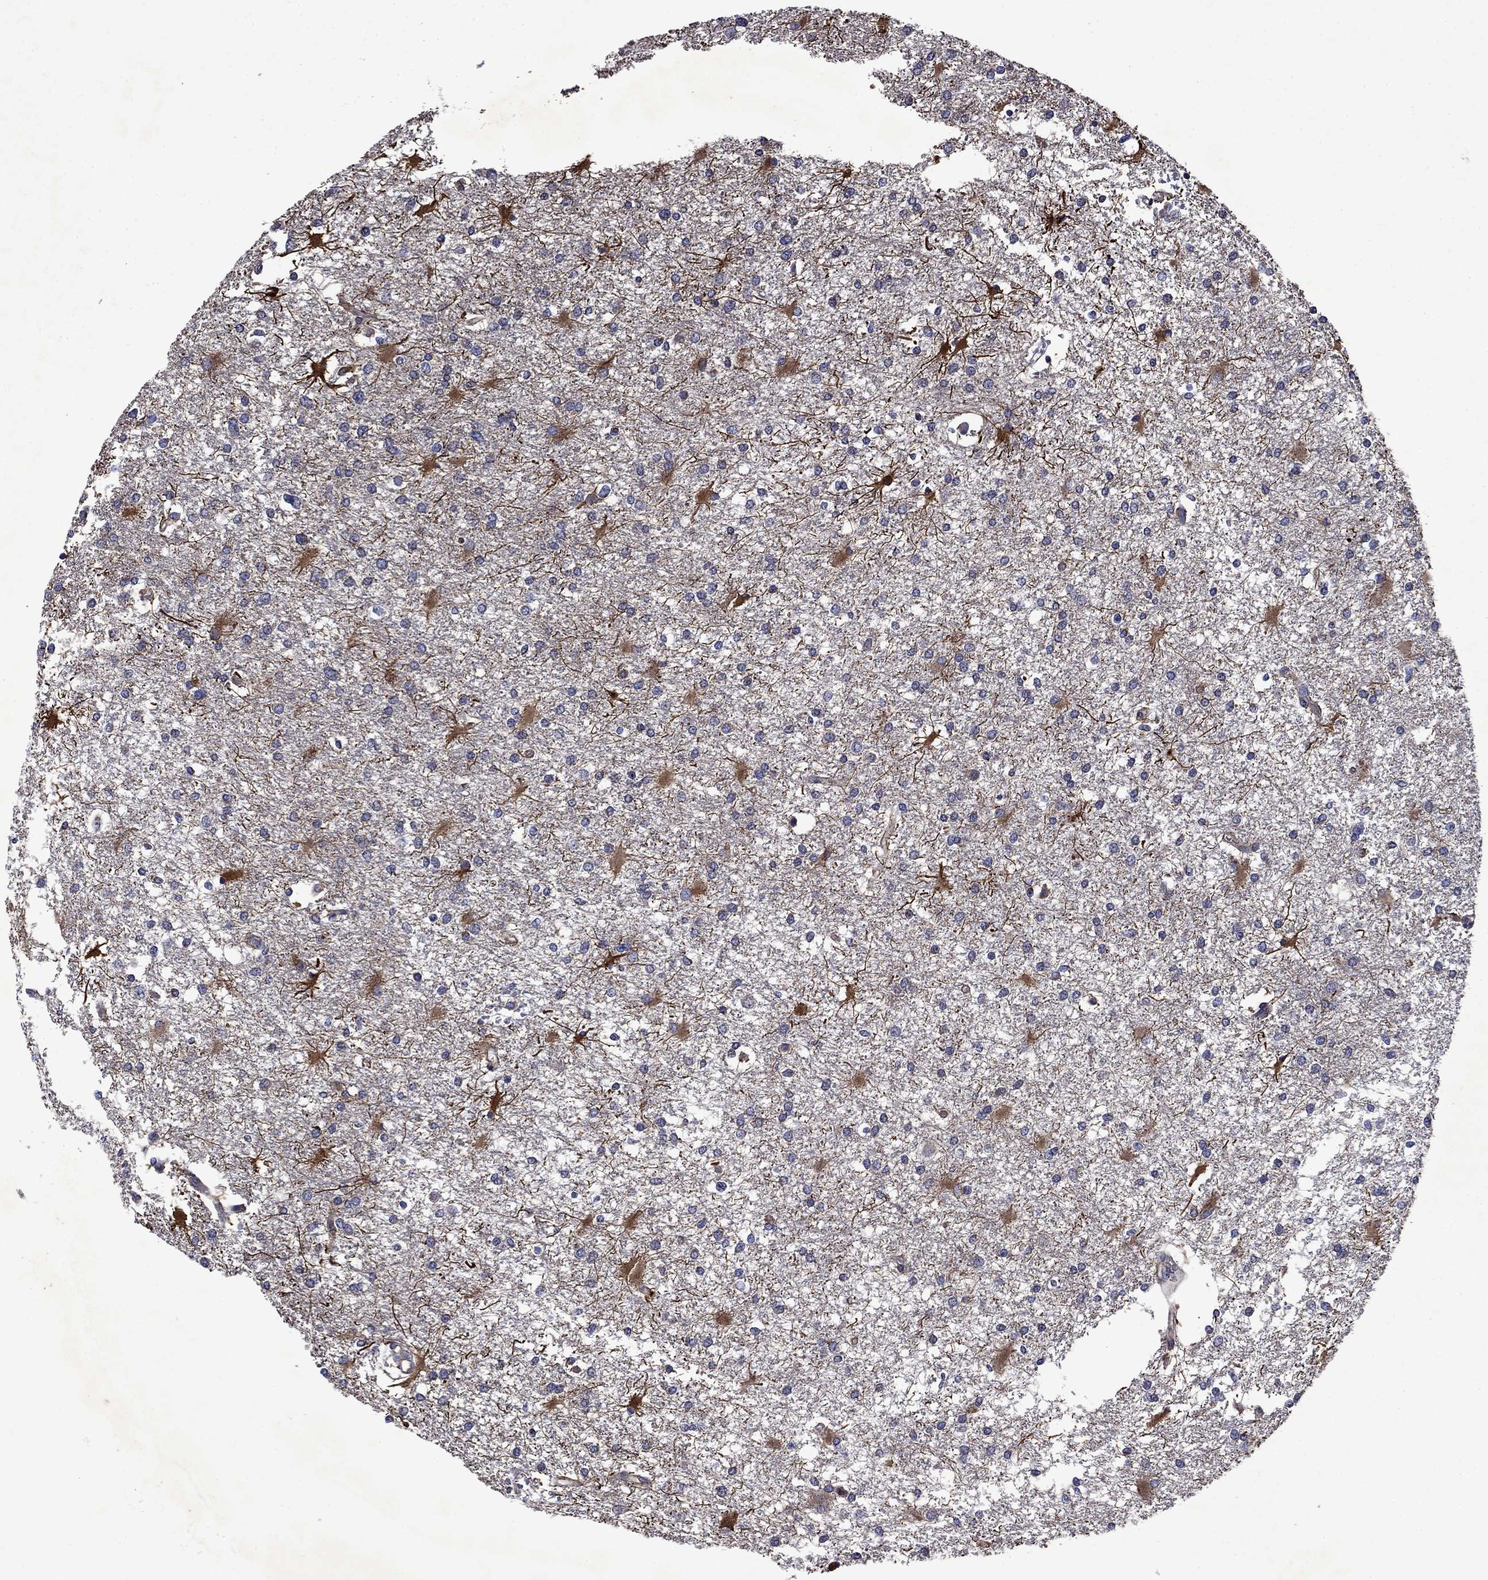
{"staining": {"intensity": "strong", "quantity": "<25%", "location": "cytoplasmic/membranous"}, "tissue": "glioma", "cell_type": "Tumor cells", "image_type": "cancer", "snomed": [{"axis": "morphology", "description": "Glioma, malignant, High grade"}, {"axis": "topography", "description": "Cerebral cortex"}], "caption": "Glioma was stained to show a protein in brown. There is medium levels of strong cytoplasmic/membranous staining in approximately <25% of tumor cells. (Brightfield microscopy of DAB IHC at high magnification).", "gene": "KIF22", "patient": {"sex": "male", "age": 79}}